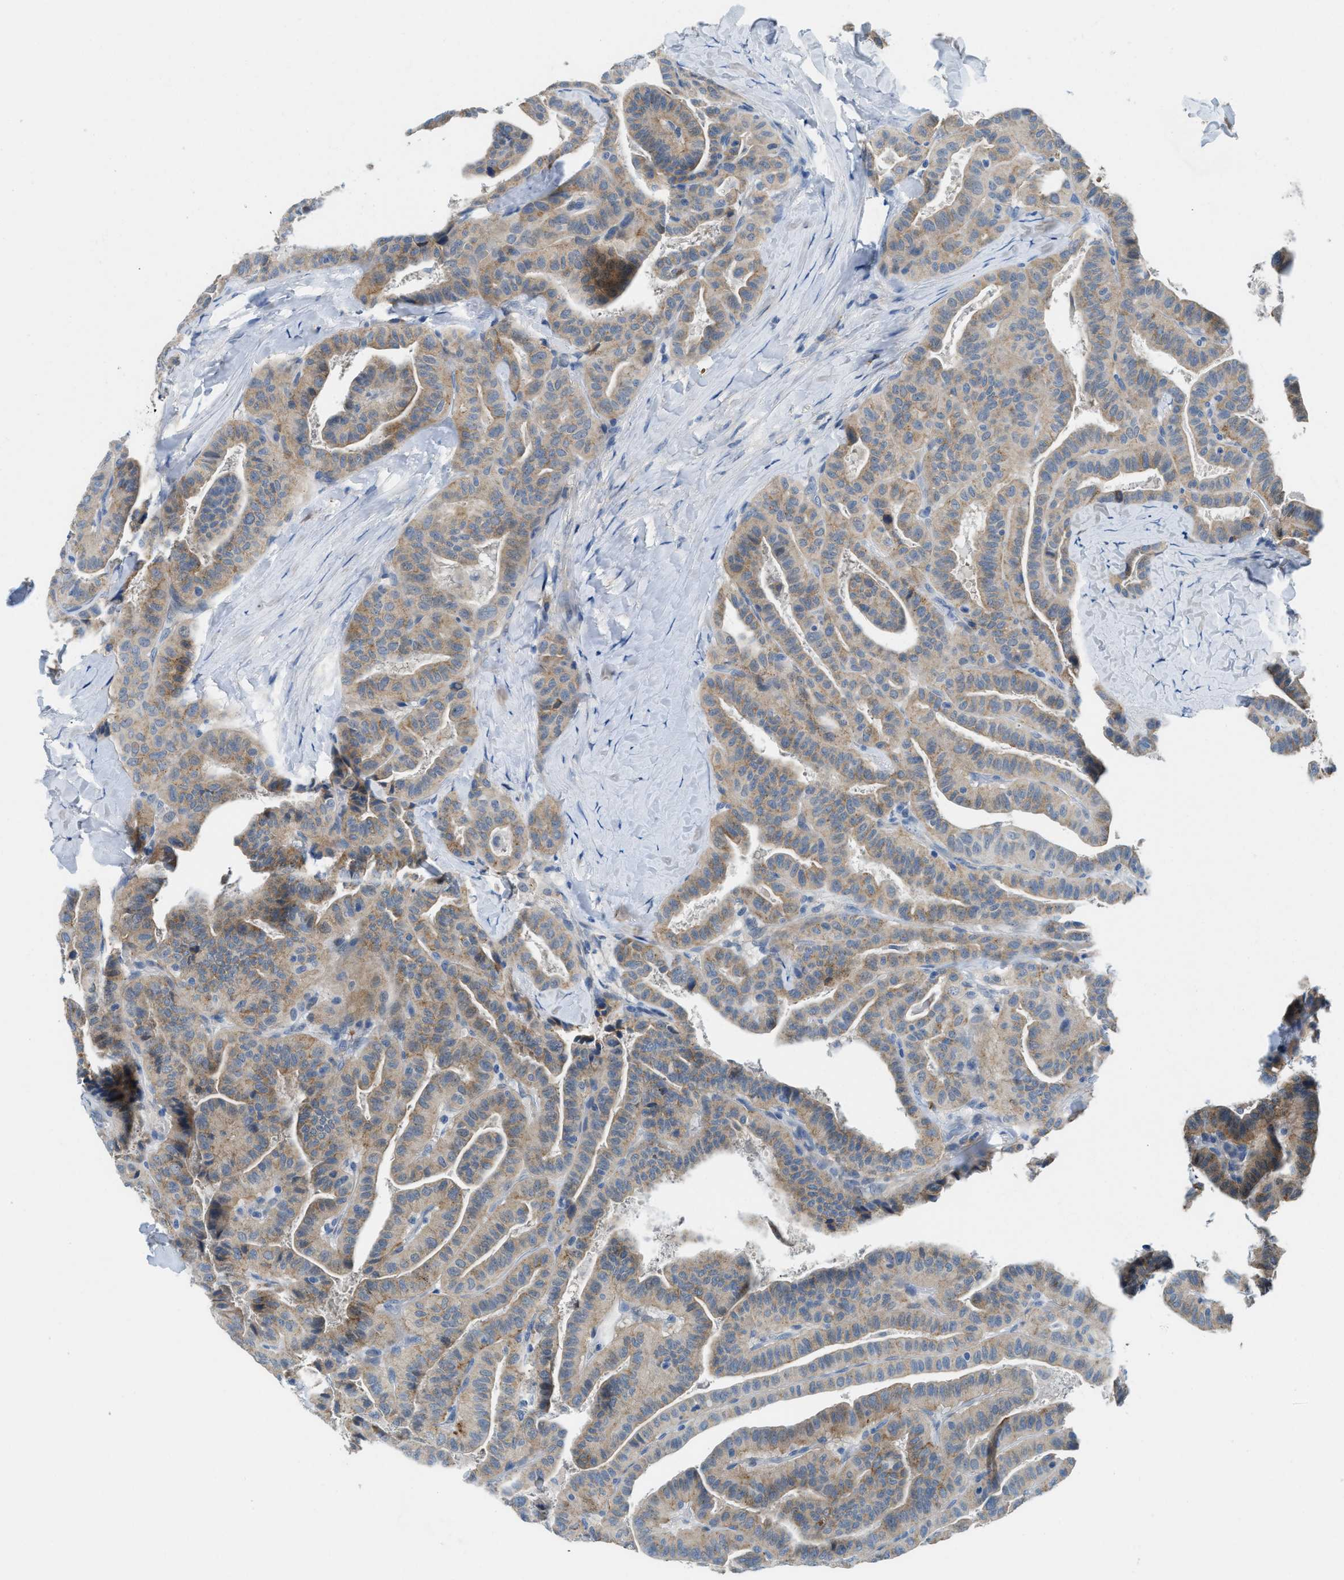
{"staining": {"intensity": "moderate", "quantity": "25%-75%", "location": "cytoplasmic/membranous"}, "tissue": "thyroid cancer", "cell_type": "Tumor cells", "image_type": "cancer", "snomed": [{"axis": "morphology", "description": "Papillary adenocarcinoma, NOS"}, {"axis": "topography", "description": "Thyroid gland"}], "caption": "Protein expression analysis of papillary adenocarcinoma (thyroid) displays moderate cytoplasmic/membranous staining in approximately 25%-75% of tumor cells.", "gene": "TSPAN3", "patient": {"sex": "male", "age": 77}}